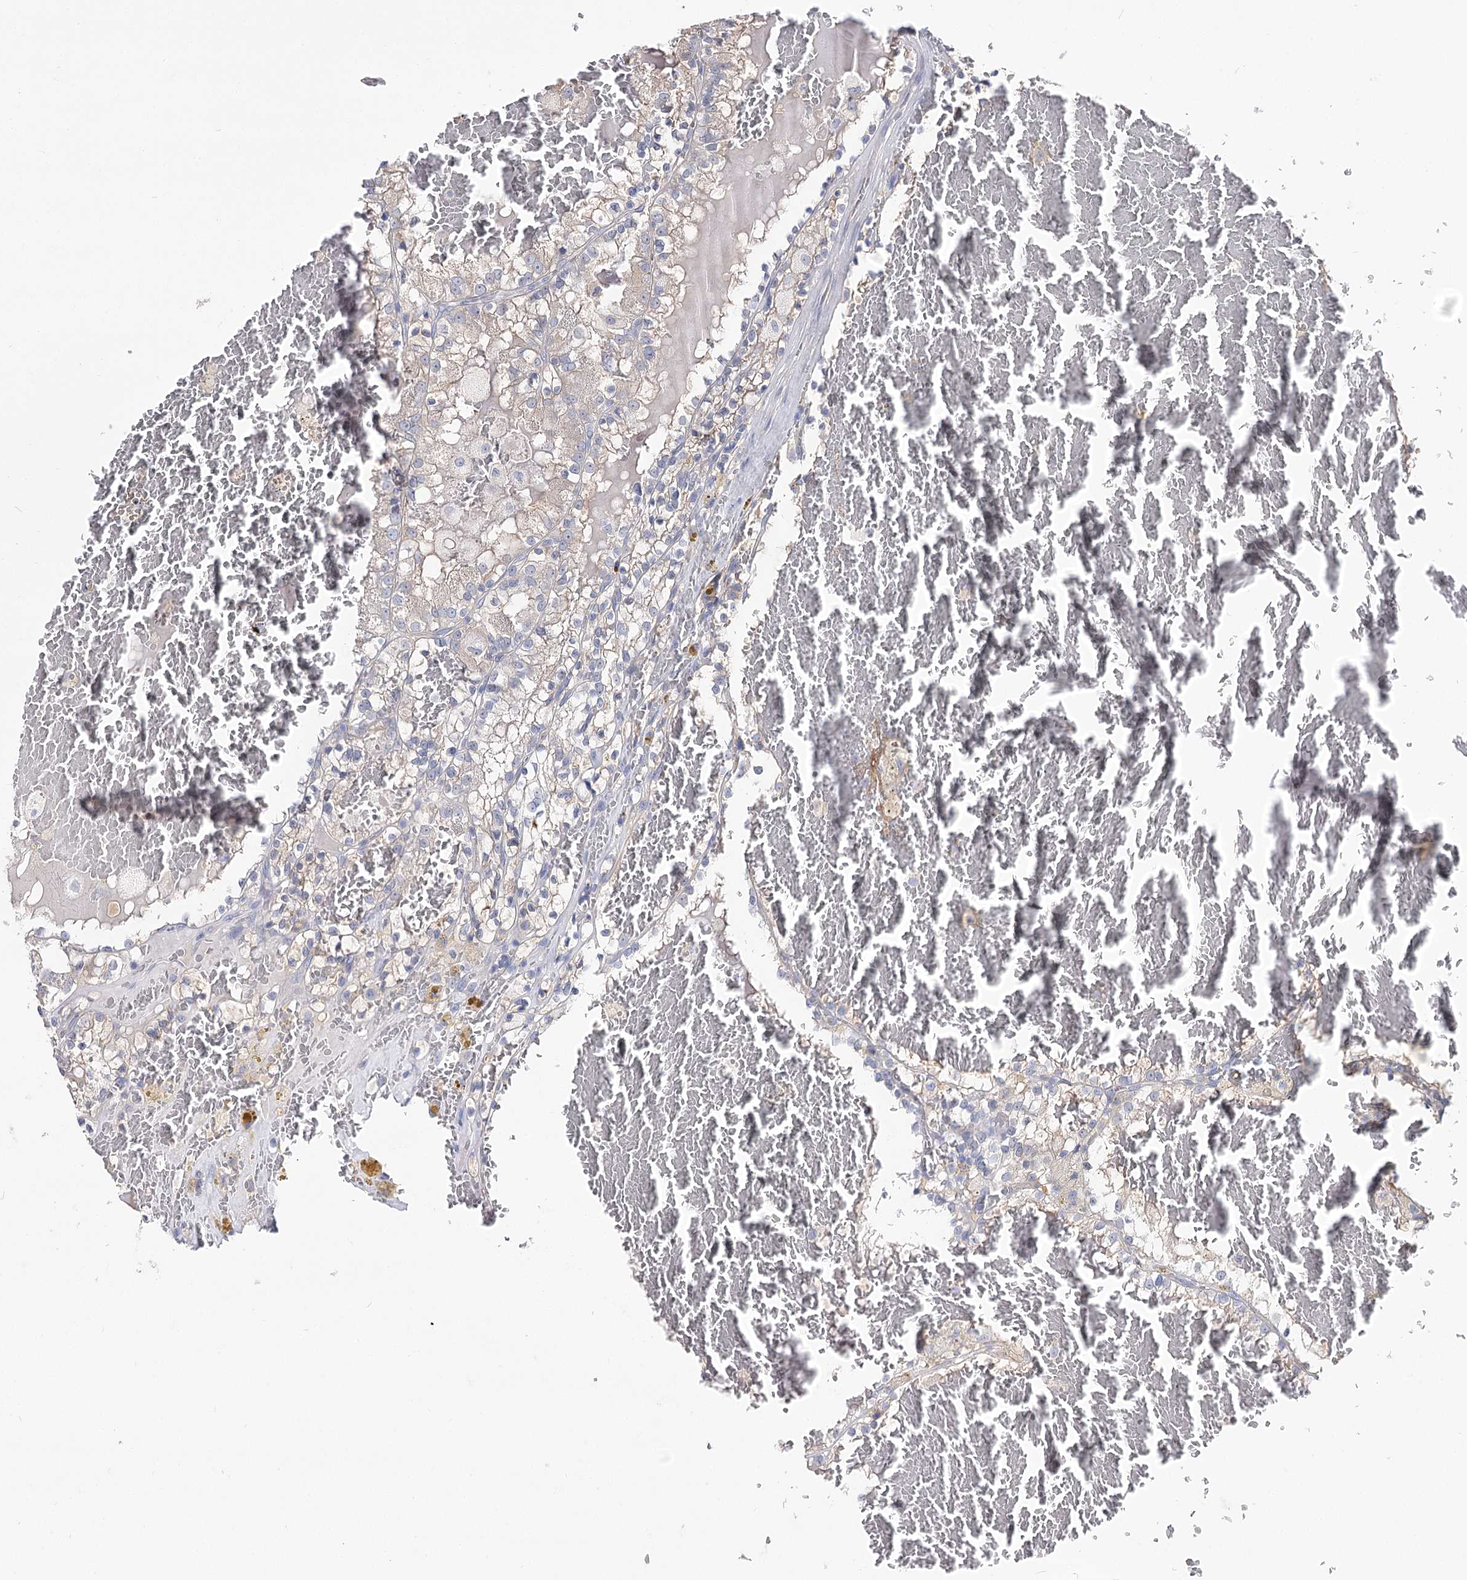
{"staining": {"intensity": "negative", "quantity": "none", "location": "none"}, "tissue": "renal cancer", "cell_type": "Tumor cells", "image_type": "cancer", "snomed": [{"axis": "morphology", "description": "Adenocarcinoma, NOS"}, {"axis": "topography", "description": "Kidney"}], "caption": "A histopathology image of human renal adenocarcinoma is negative for staining in tumor cells.", "gene": "UGP2", "patient": {"sex": "female", "age": 56}}